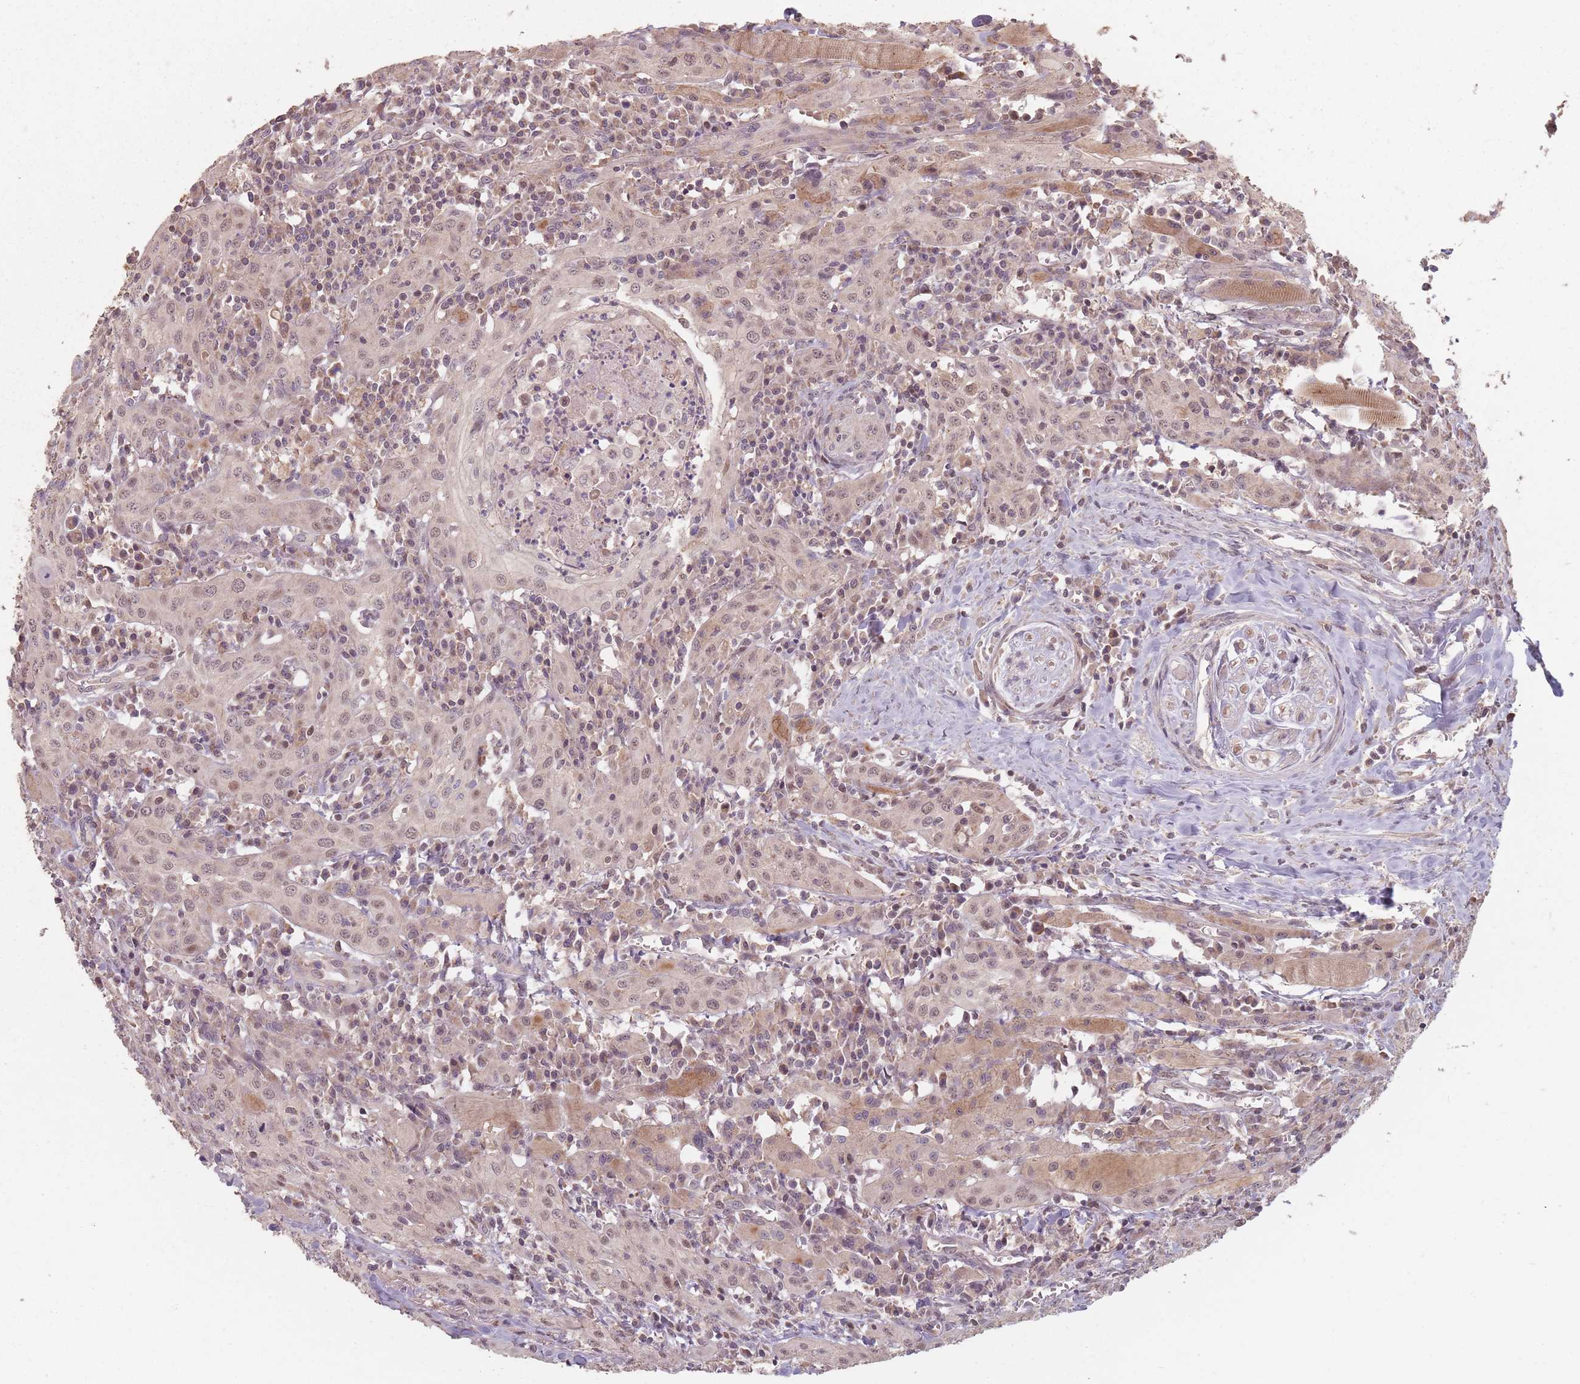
{"staining": {"intensity": "moderate", "quantity": ">75%", "location": "nuclear"}, "tissue": "head and neck cancer", "cell_type": "Tumor cells", "image_type": "cancer", "snomed": [{"axis": "morphology", "description": "Squamous cell carcinoma, NOS"}, {"axis": "topography", "description": "Oral tissue"}, {"axis": "topography", "description": "Head-Neck"}], "caption": "Head and neck cancer tissue exhibits moderate nuclear staining in about >75% of tumor cells The staining was performed using DAB (3,3'-diaminobenzidine), with brown indicating positive protein expression. Nuclei are stained blue with hematoxylin.", "gene": "VPS52", "patient": {"sex": "female", "age": 70}}